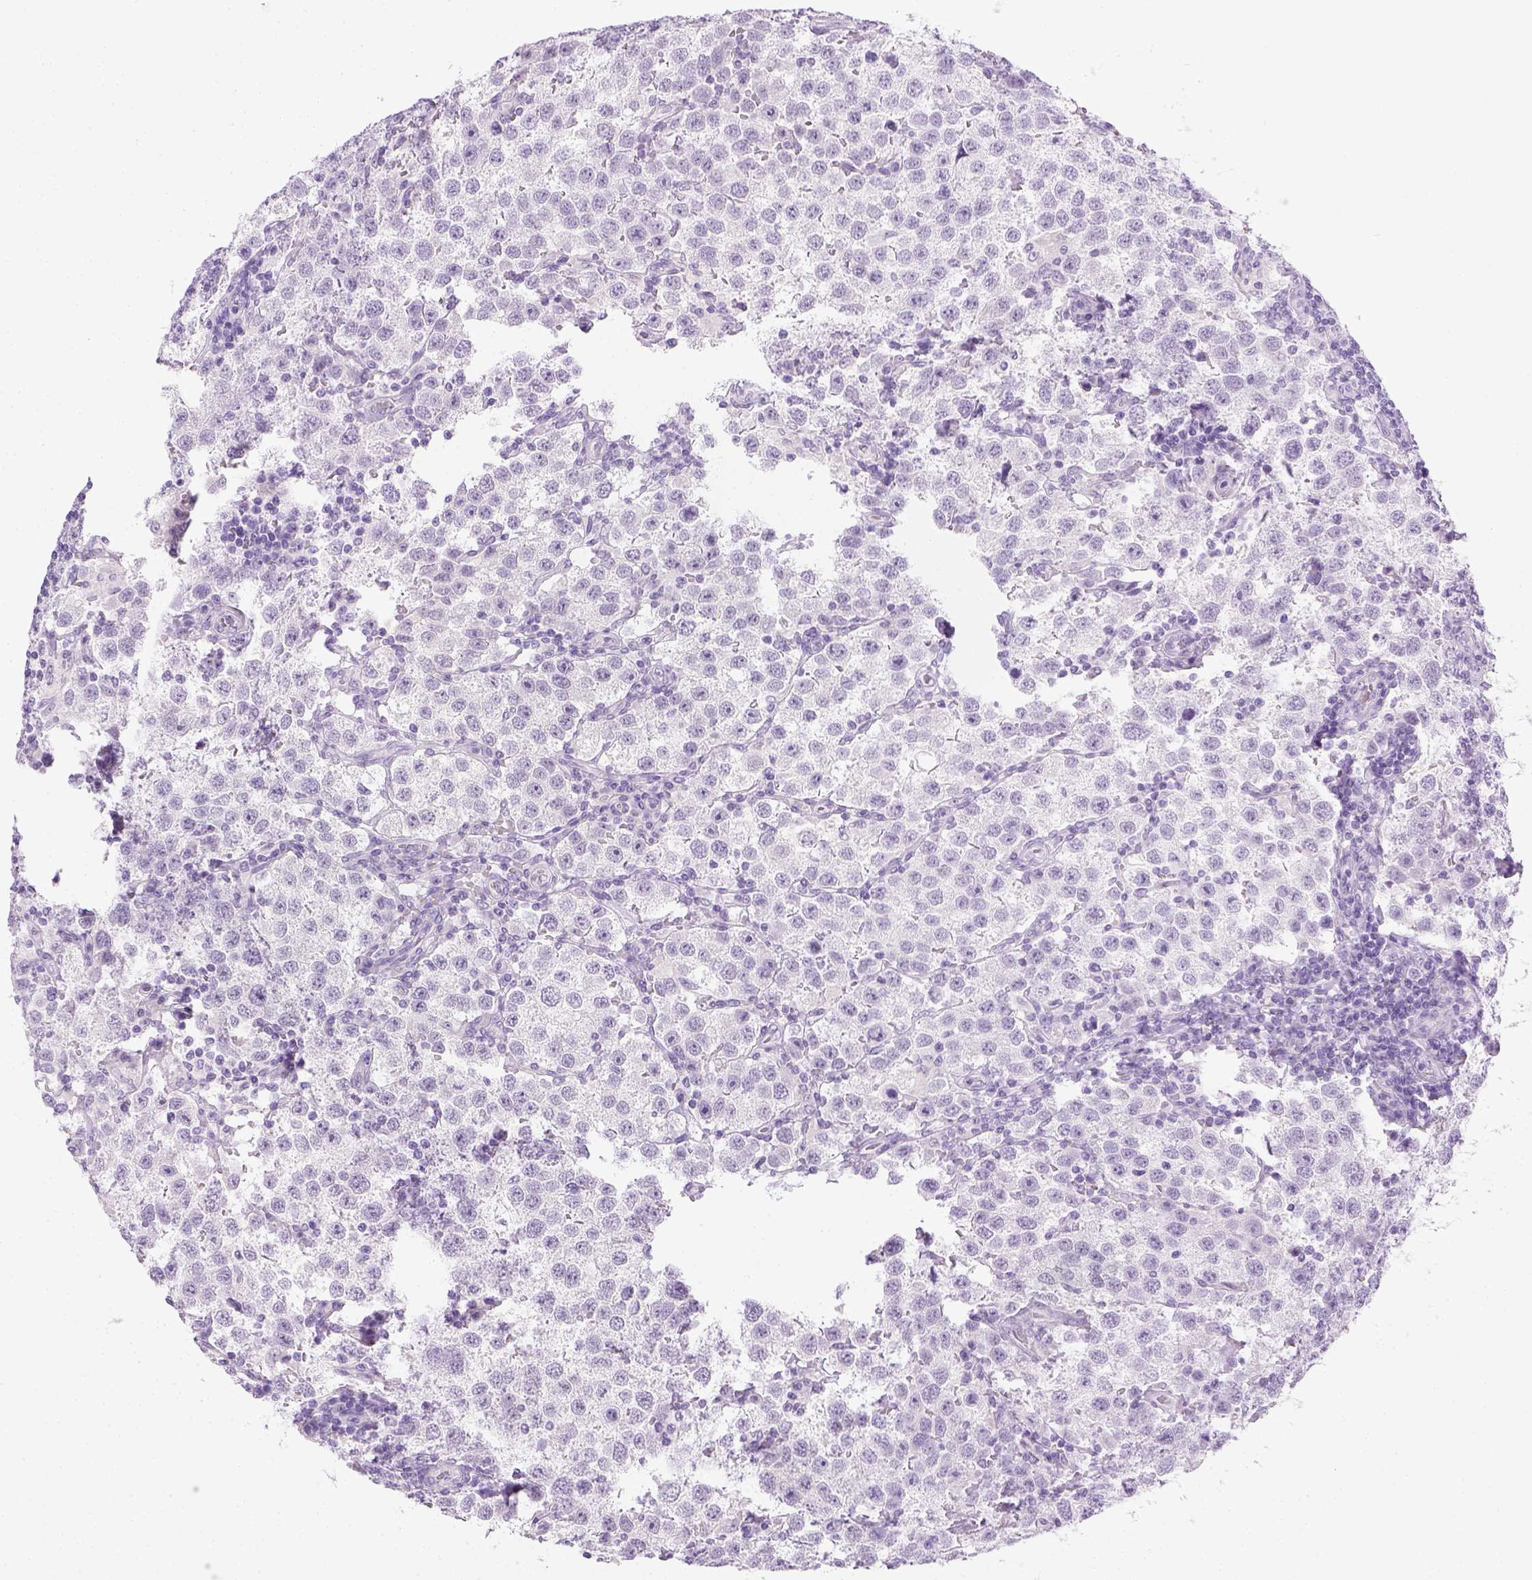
{"staining": {"intensity": "negative", "quantity": "none", "location": "none"}, "tissue": "testis cancer", "cell_type": "Tumor cells", "image_type": "cancer", "snomed": [{"axis": "morphology", "description": "Seminoma, NOS"}, {"axis": "topography", "description": "Testis"}], "caption": "Seminoma (testis) was stained to show a protein in brown. There is no significant positivity in tumor cells.", "gene": "LGSN", "patient": {"sex": "male", "age": 37}}